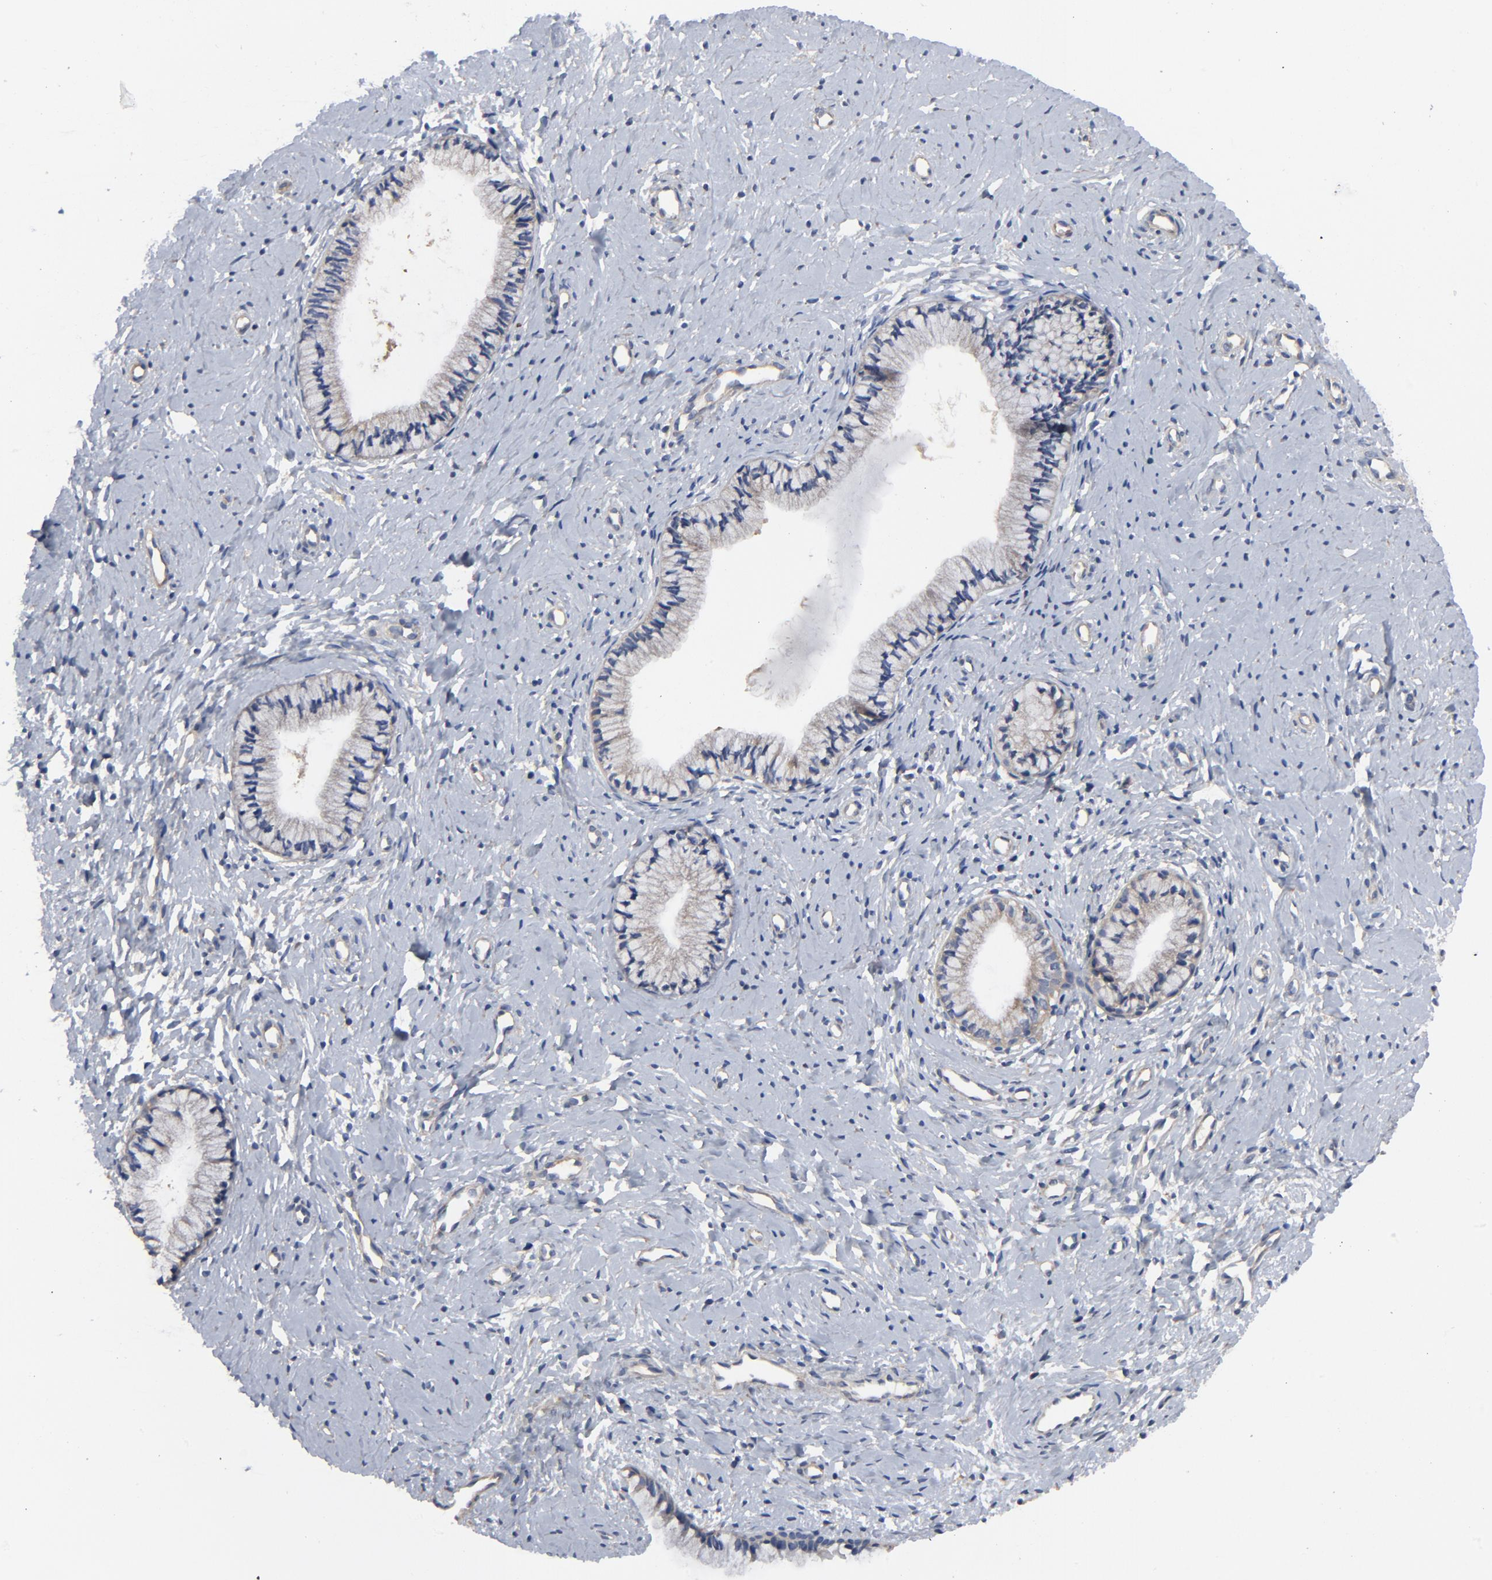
{"staining": {"intensity": "moderate", "quantity": "25%-75%", "location": "cytoplasmic/membranous"}, "tissue": "cervix", "cell_type": "Glandular cells", "image_type": "normal", "snomed": [{"axis": "morphology", "description": "Normal tissue, NOS"}, {"axis": "topography", "description": "Cervix"}], "caption": "The histopathology image exhibits staining of benign cervix, revealing moderate cytoplasmic/membranous protein expression (brown color) within glandular cells. Nuclei are stained in blue.", "gene": "DYNLT3", "patient": {"sex": "female", "age": 46}}